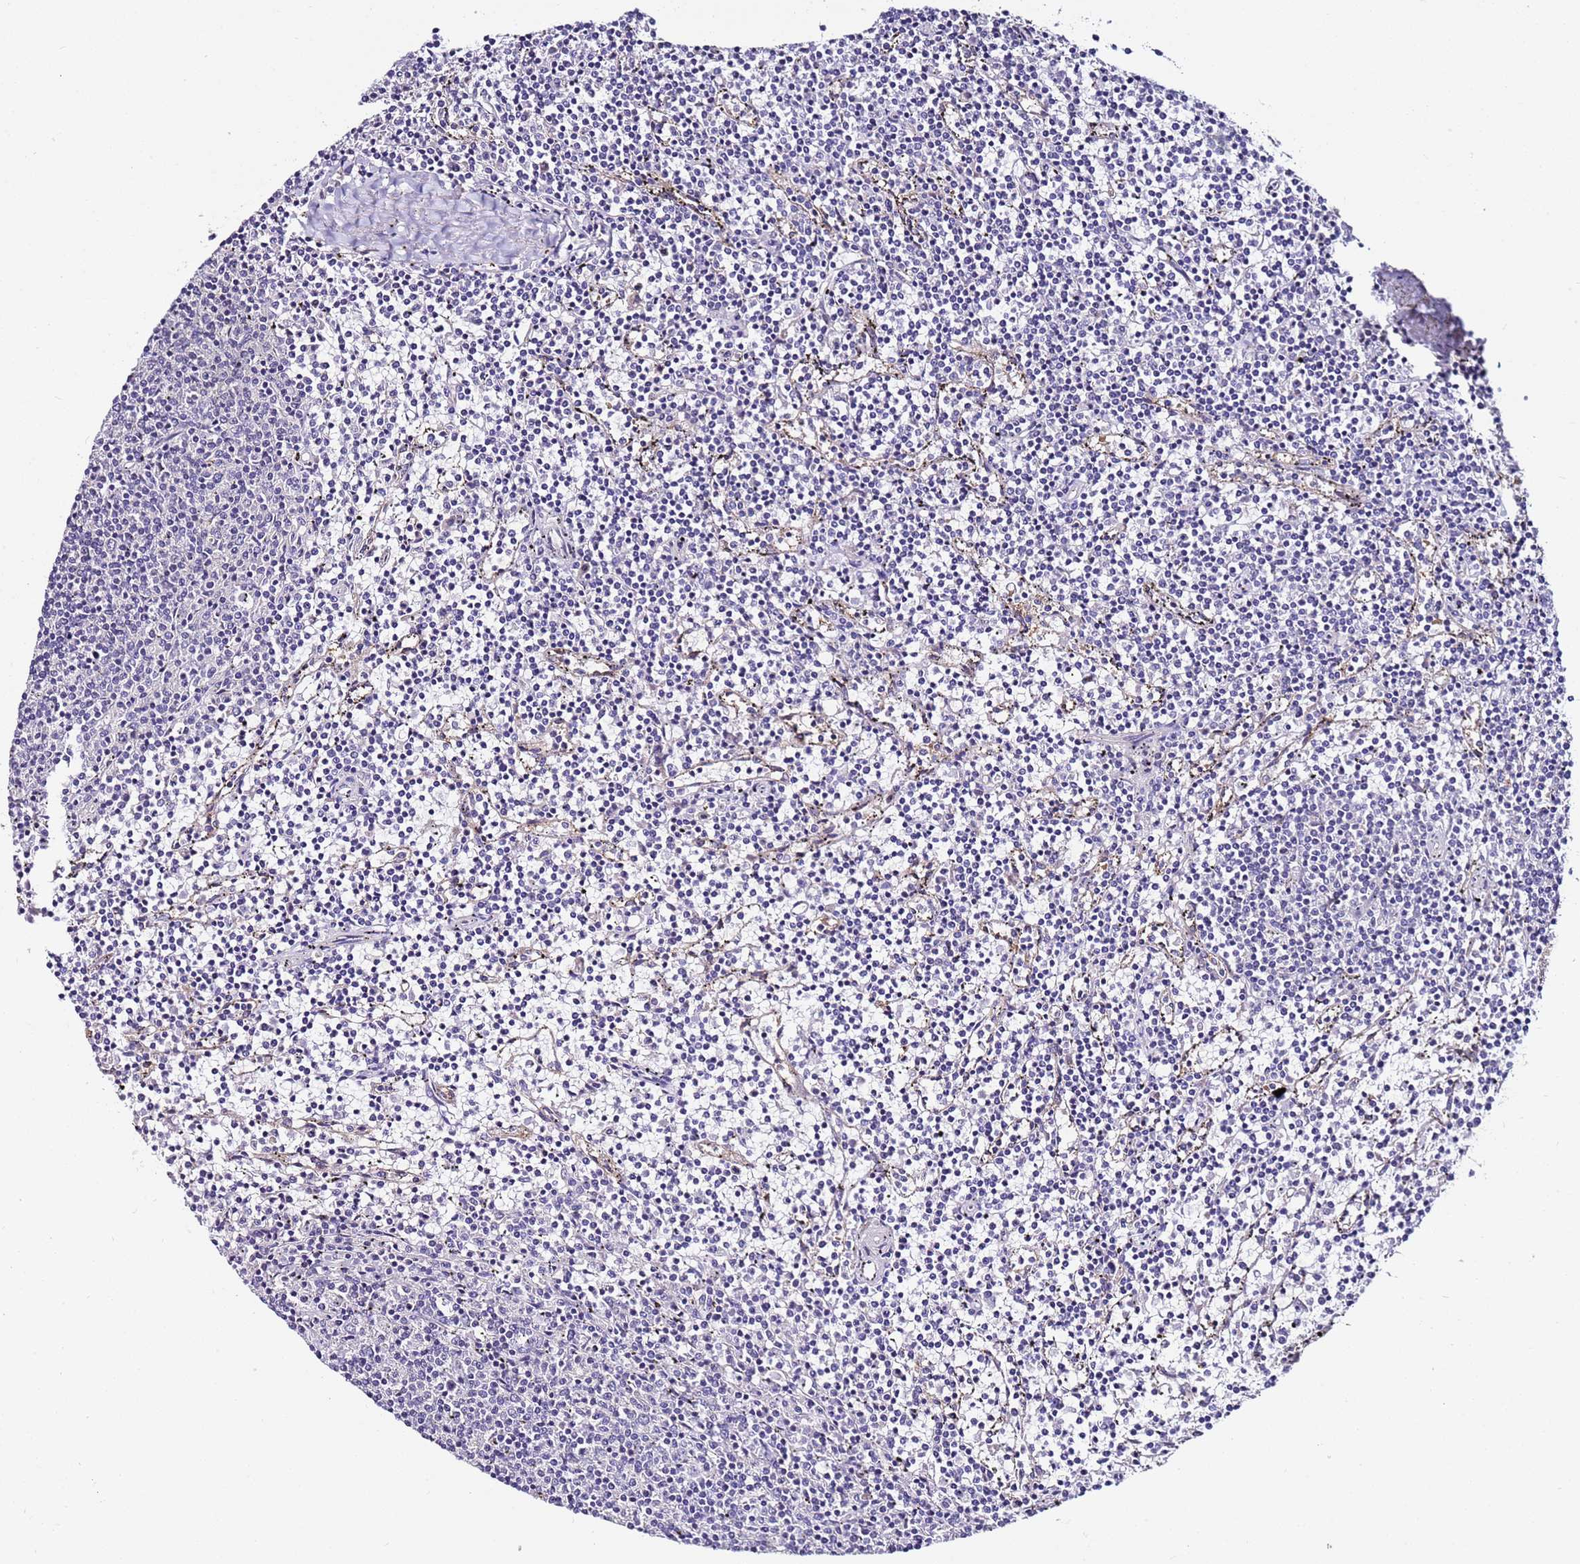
{"staining": {"intensity": "negative", "quantity": "none", "location": "none"}, "tissue": "lymphoma", "cell_type": "Tumor cells", "image_type": "cancer", "snomed": [{"axis": "morphology", "description": "Malignant lymphoma, non-Hodgkin's type, Low grade"}, {"axis": "topography", "description": "Spleen"}], "caption": "Immunohistochemistry photomicrograph of neoplastic tissue: lymphoma stained with DAB (3,3'-diaminobenzidine) reveals no significant protein staining in tumor cells.", "gene": "SRRM5", "patient": {"sex": "female", "age": 50}}